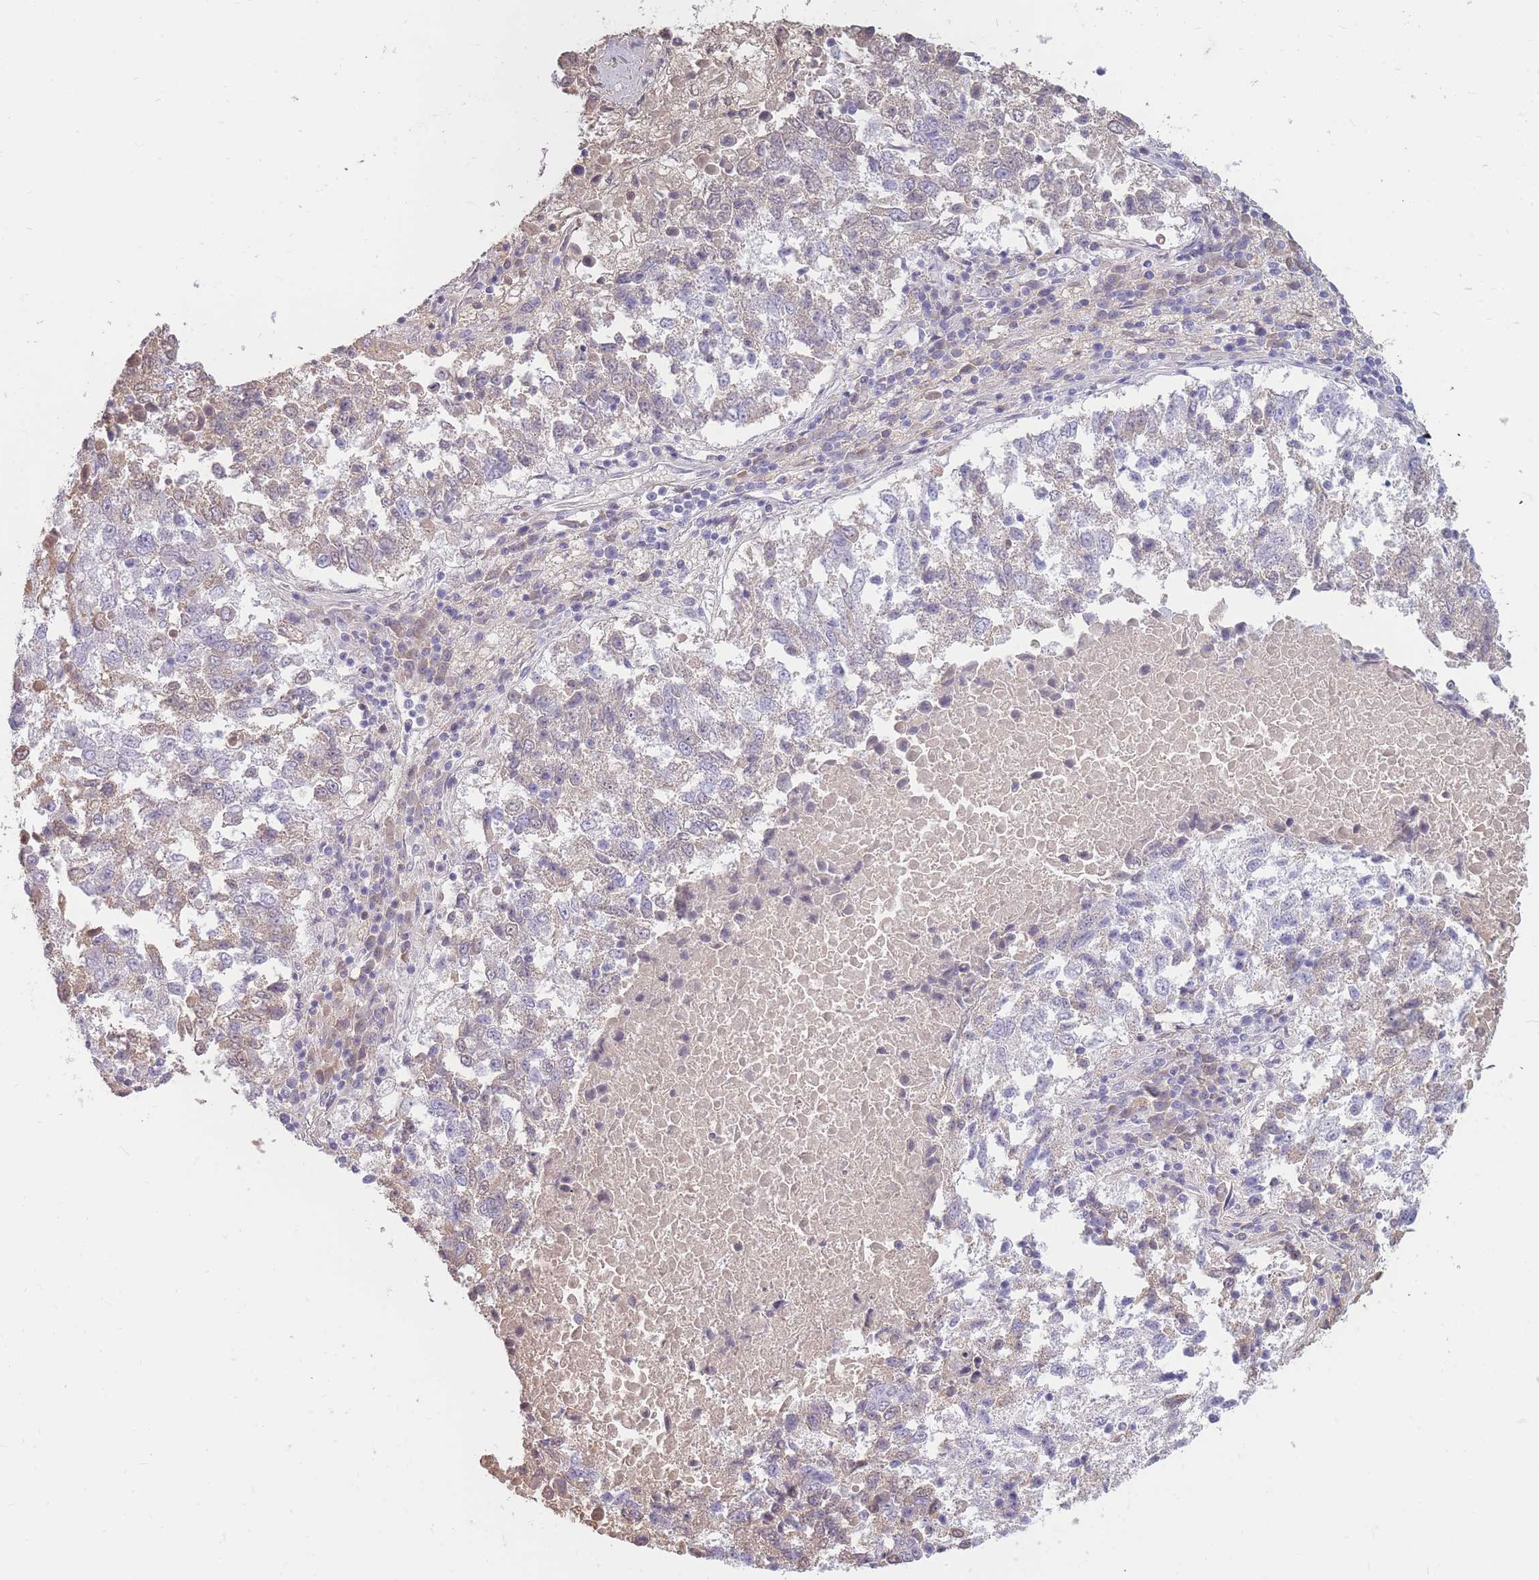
{"staining": {"intensity": "weak", "quantity": "25%-75%", "location": "cytoplasmic/membranous"}, "tissue": "lung cancer", "cell_type": "Tumor cells", "image_type": "cancer", "snomed": [{"axis": "morphology", "description": "Squamous cell carcinoma, NOS"}, {"axis": "topography", "description": "Lung"}], "caption": "The immunohistochemical stain highlights weak cytoplasmic/membranous staining in tumor cells of squamous cell carcinoma (lung) tissue. (DAB IHC, brown staining for protein, blue staining for nuclei).", "gene": "TPSD1", "patient": {"sex": "male", "age": 73}}